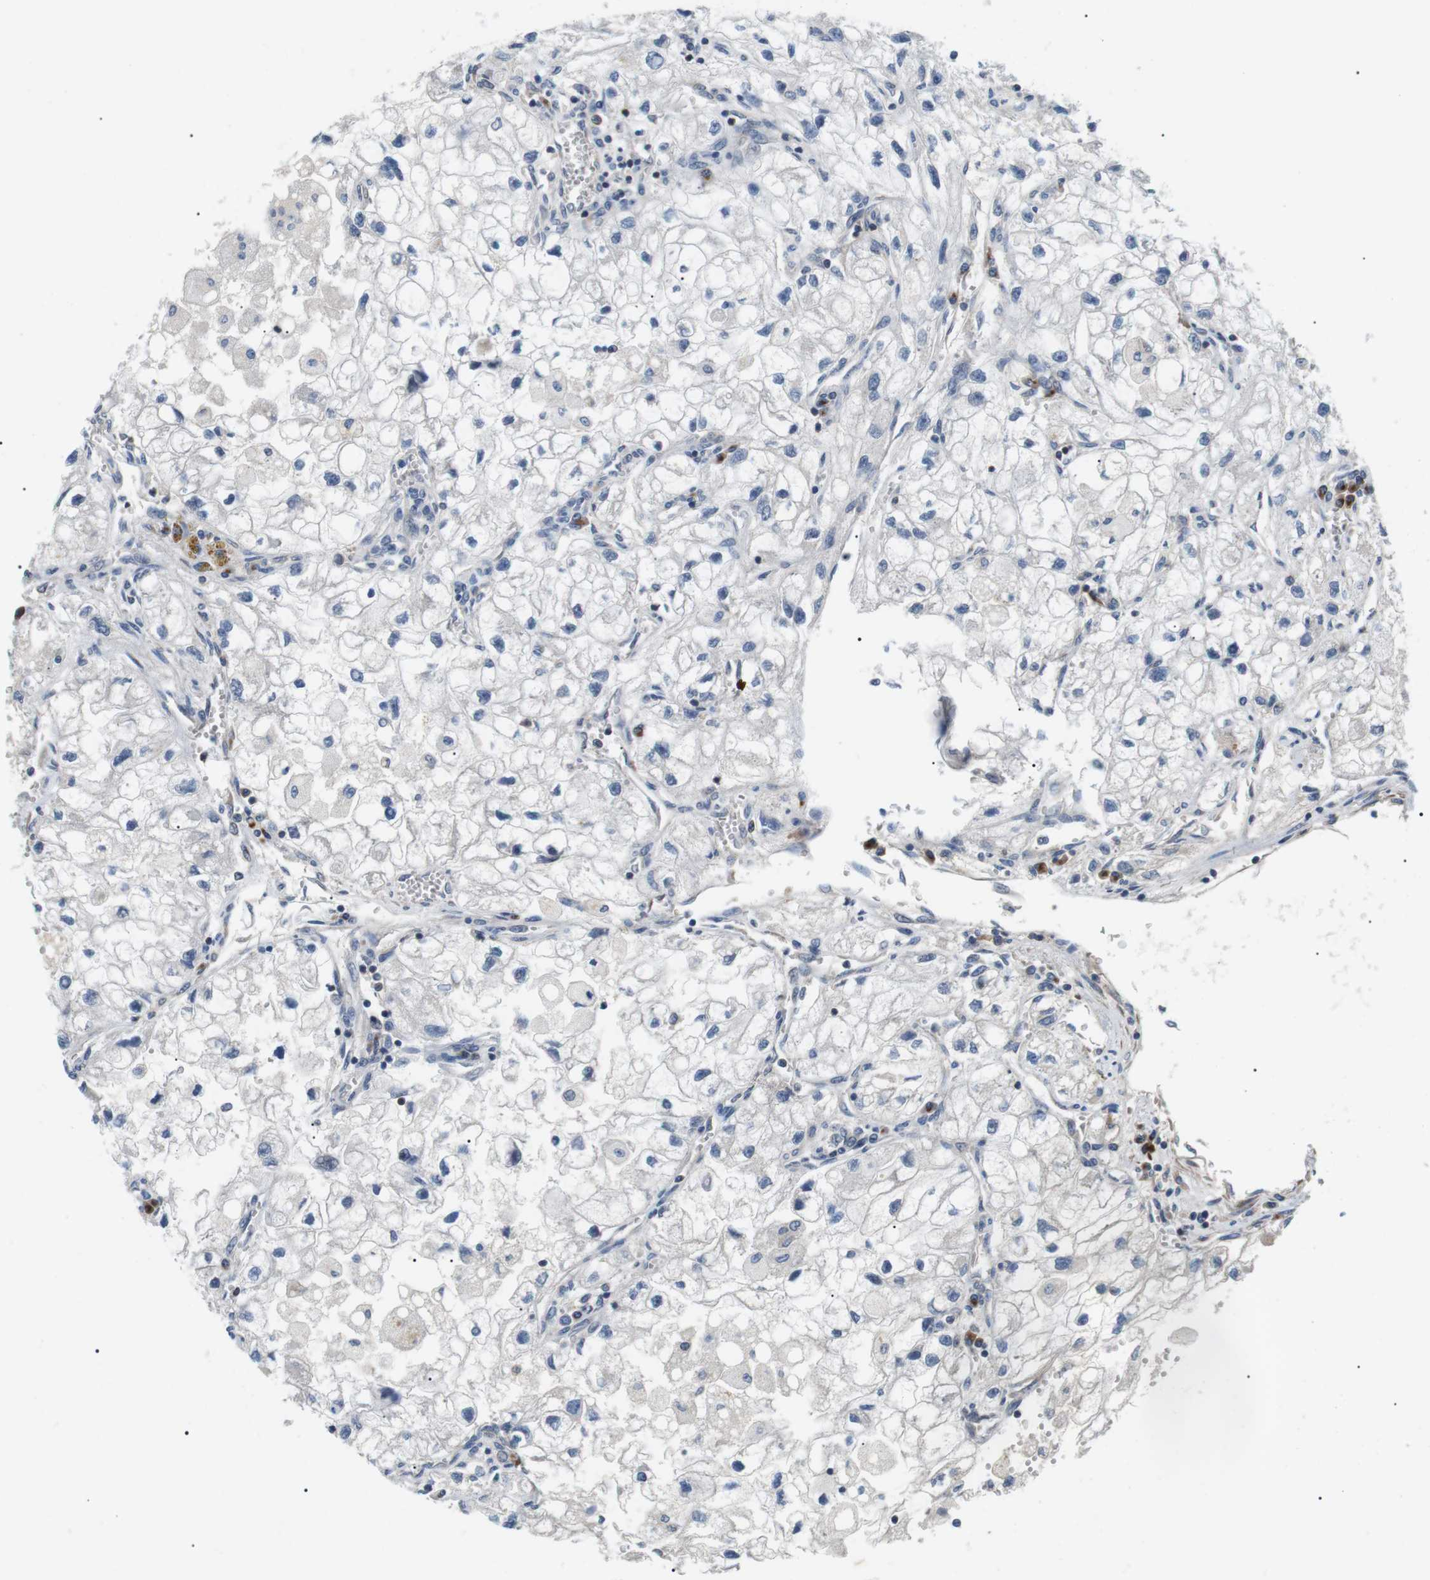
{"staining": {"intensity": "negative", "quantity": "none", "location": "none"}, "tissue": "renal cancer", "cell_type": "Tumor cells", "image_type": "cancer", "snomed": [{"axis": "morphology", "description": "Adenocarcinoma, NOS"}, {"axis": "topography", "description": "Kidney"}], "caption": "Adenocarcinoma (renal) stained for a protein using IHC displays no staining tumor cells.", "gene": "DIPK1A", "patient": {"sex": "female", "age": 70}}